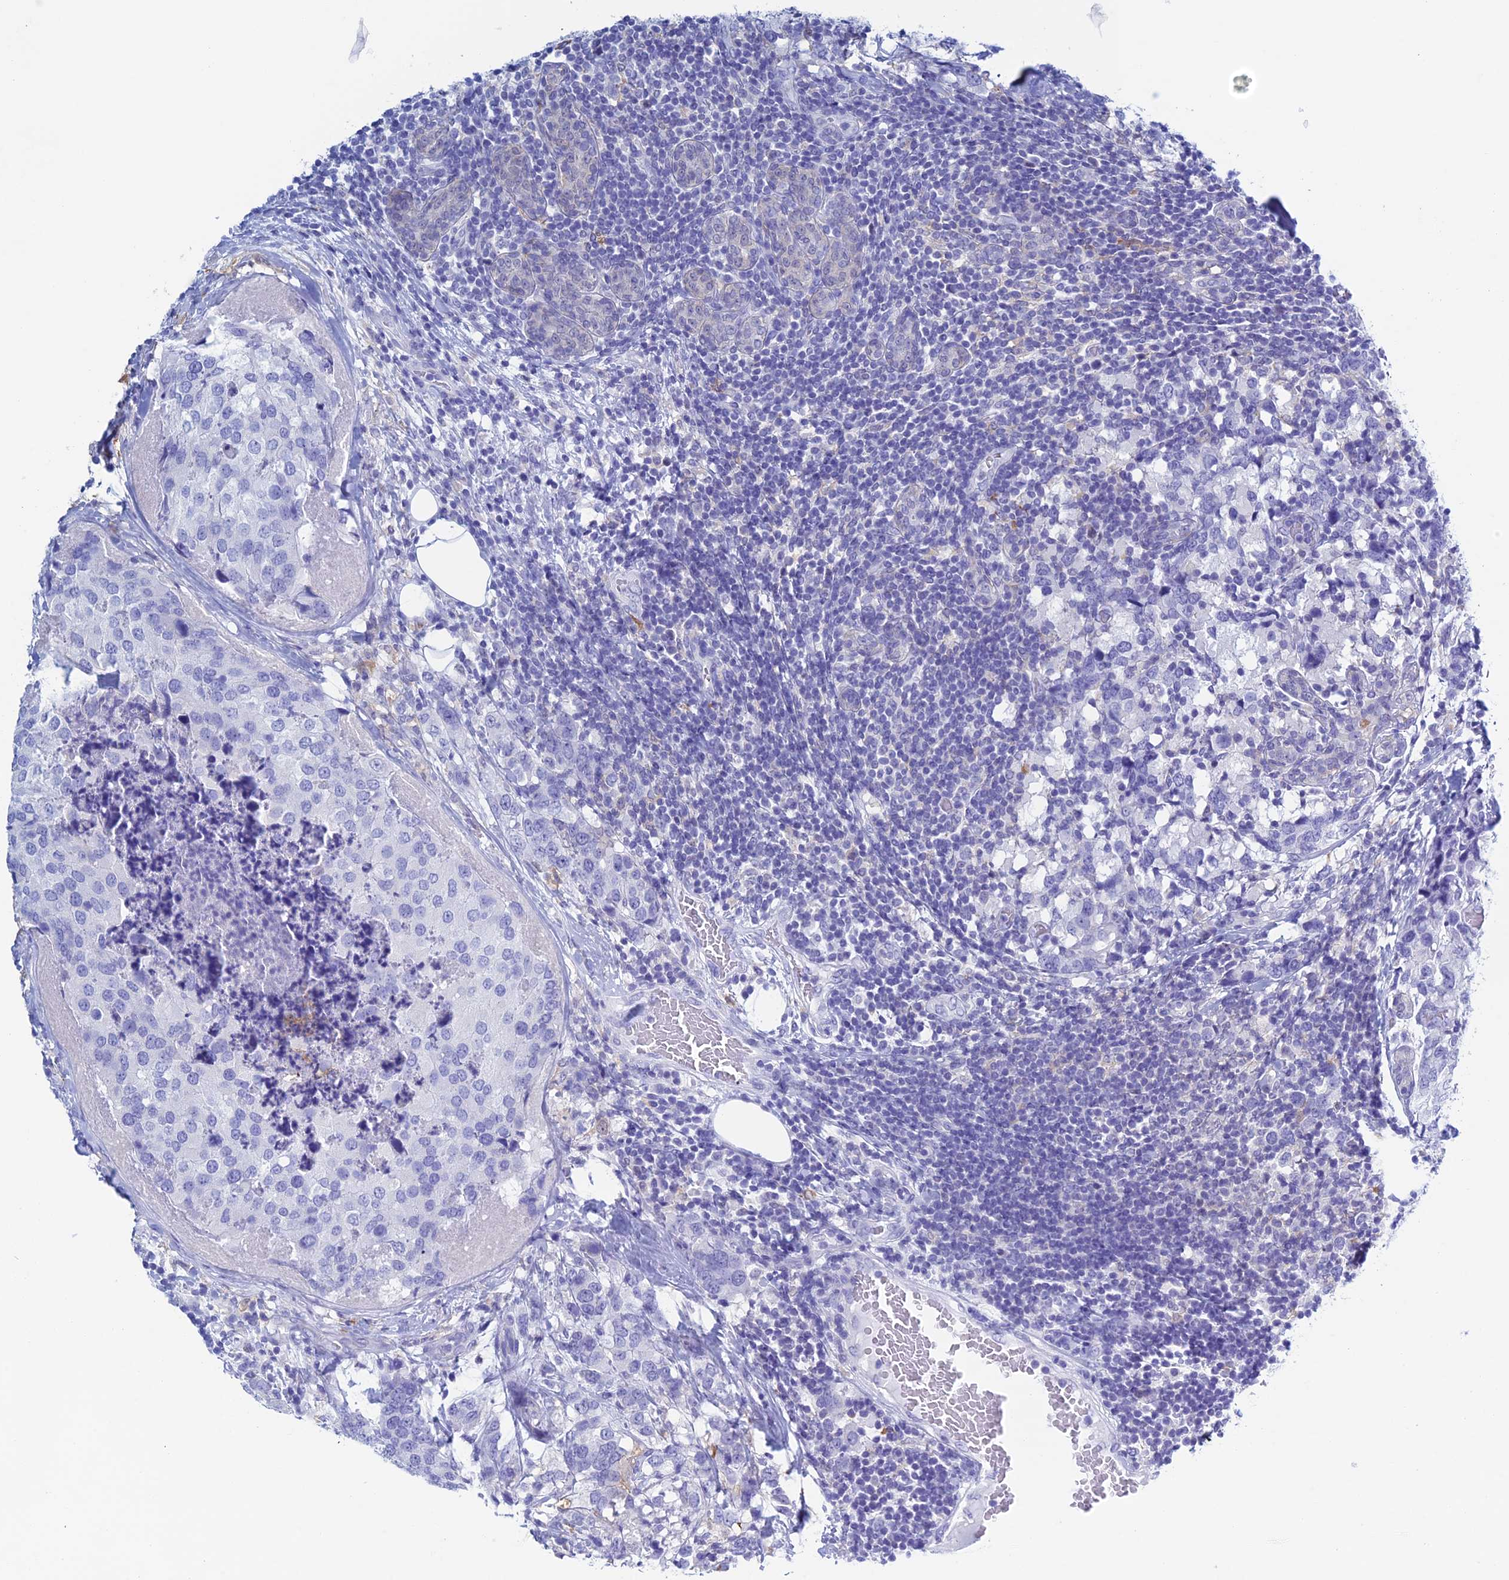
{"staining": {"intensity": "negative", "quantity": "none", "location": "none"}, "tissue": "breast cancer", "cell_type": "Tumor cells", "image_type": "cancer", "snomed": [{"axis": "morphology", "description": "Lobular carcinoma"}, {"axis": "topography", "description": "Breast"}], "caption": "Breast cancer was stained to show a protein in brown. There is no significant expression in tumor cells.", "gene": "KCNK17", "patient": {"sex": "female", "age": 59}}